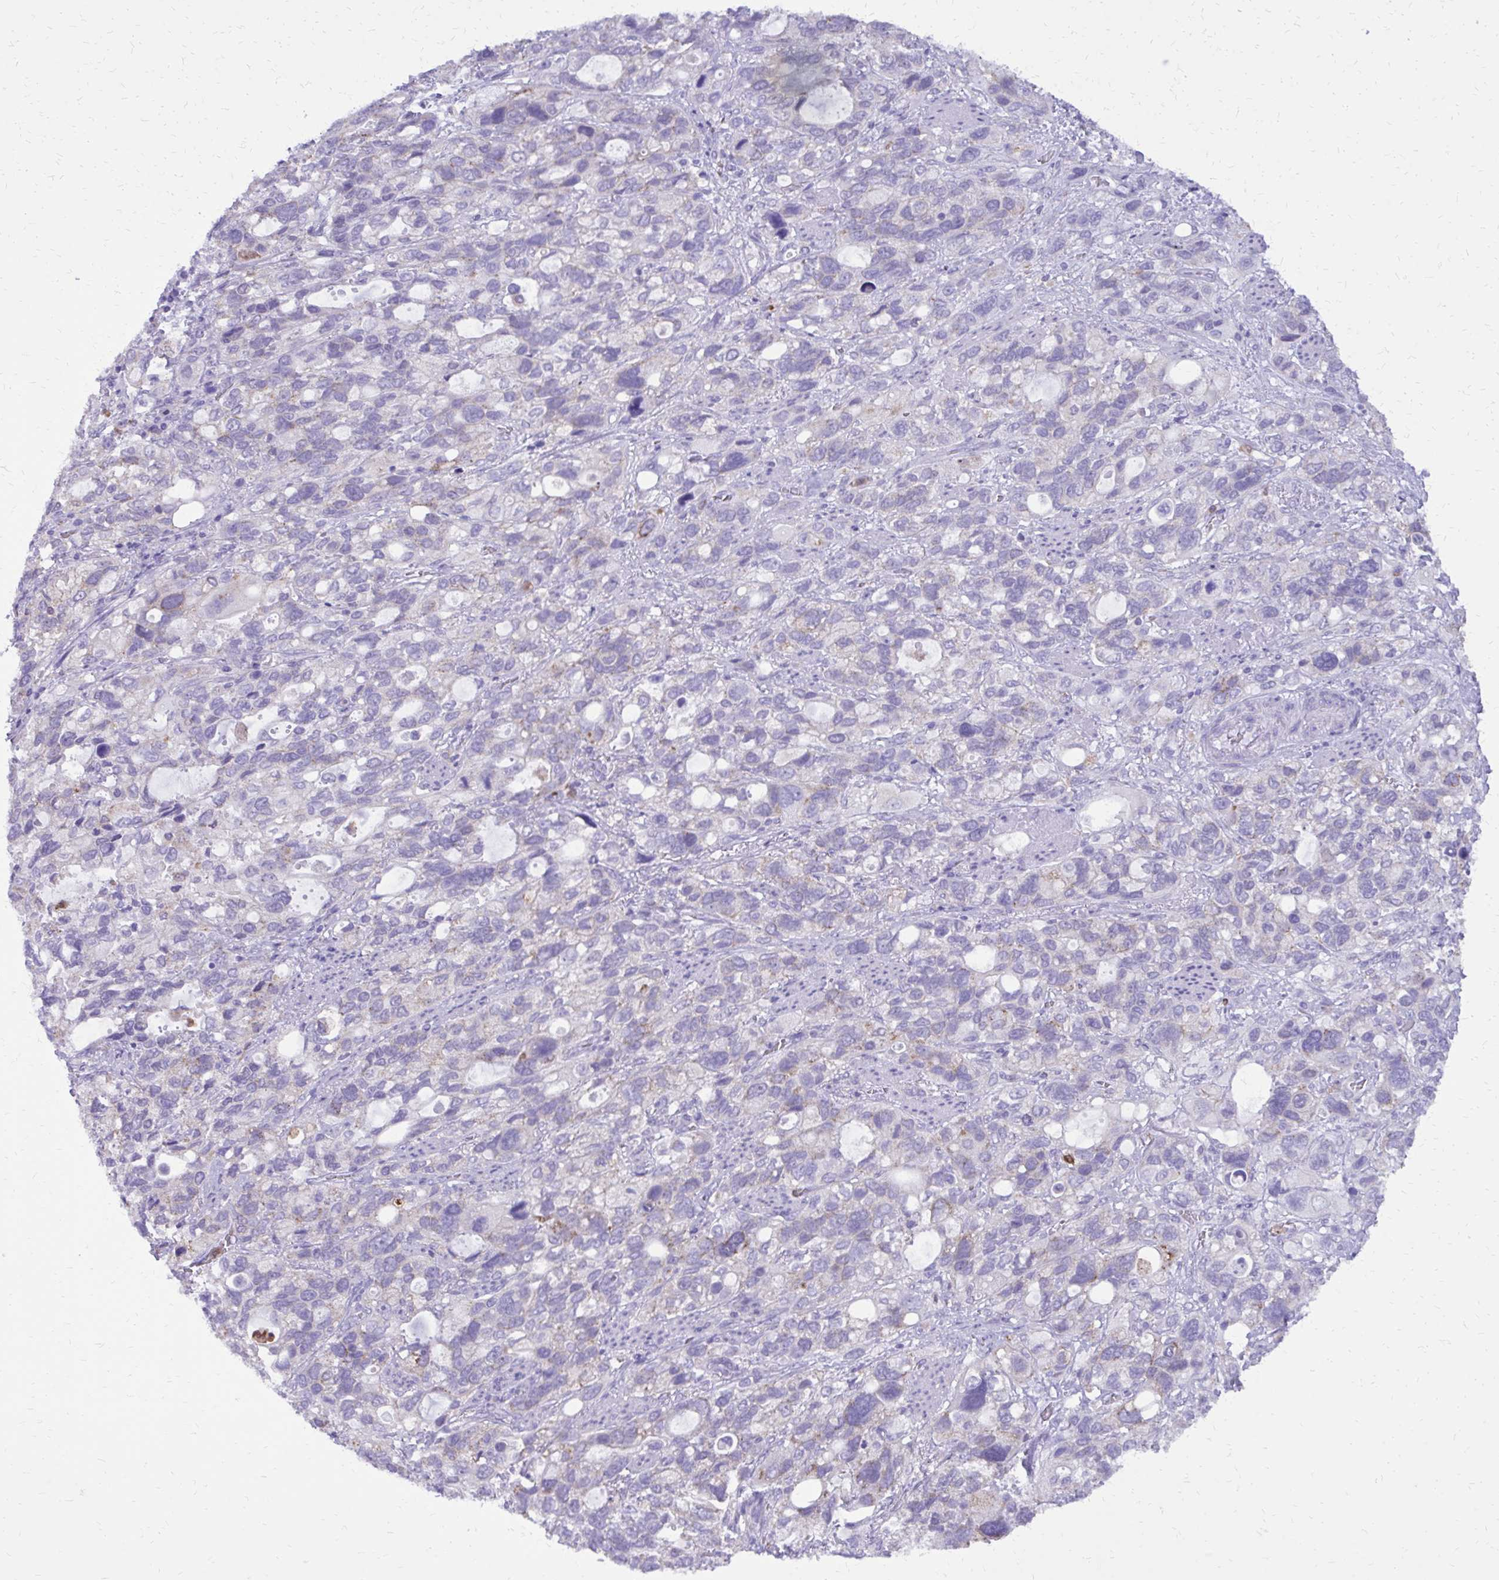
{"staining": {"intensity": "negative", "quantity": "none", "location": "none"}, "tissue": "stomach cancer", "cell_type": "Tumor cells", "image_type": "cancer", "snomed": [{"axis": "morphology", "description": "Adenocarcinoma, NOS"}, {"axis": "topography", "description": "Stomach, upper"}], "caption": "Stomach cancer was stained to show a protein in brown. There is no significant staining in tumor cells.", "gene": "CAT", "patient": {"sex": "female", "age": 81}}